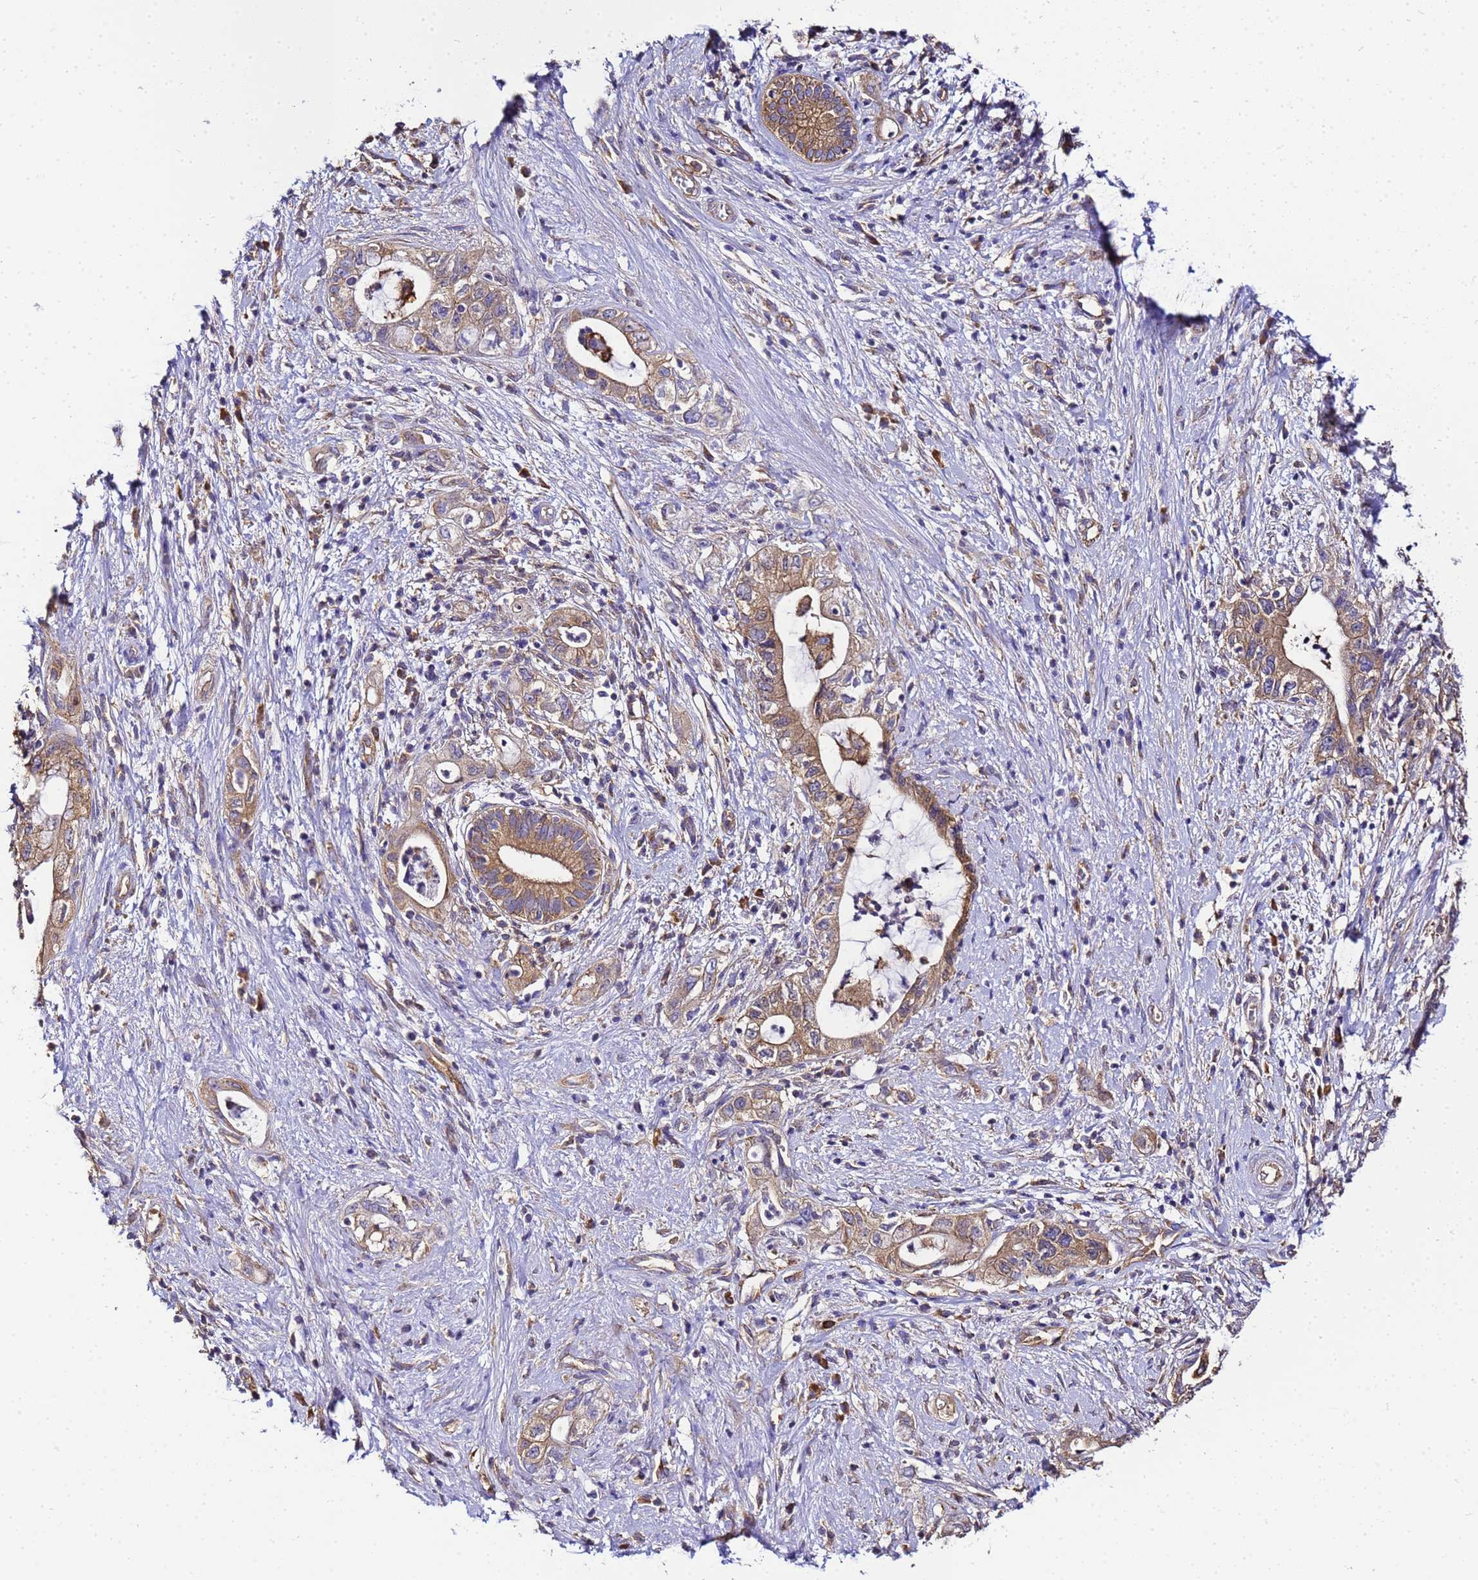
{"staining": {"intensity": "moderate", "quantity": ">75%", "location": "cytoplasmic/membranous"}, "tissue": "pancreatic cancer", "cell_type": "Tumor cells", "image_type": "cancer", "snomed": [{"axis": "morphology", "description": "Adenocarcinoma, NOS"}, {"axis": "topography", "description": "Pancreas"}], "caption": "High-magnification brightfield microscopy of pancreatic cancer stained with DAB (brown) and counterstained with hematoxylin (blue). tumor cells exhibit moderate cytoplasmic/membranous expression is identified in about>75% of cells.", "gene": "NARS1", "patient": {"sex": "female", "age": 73}}